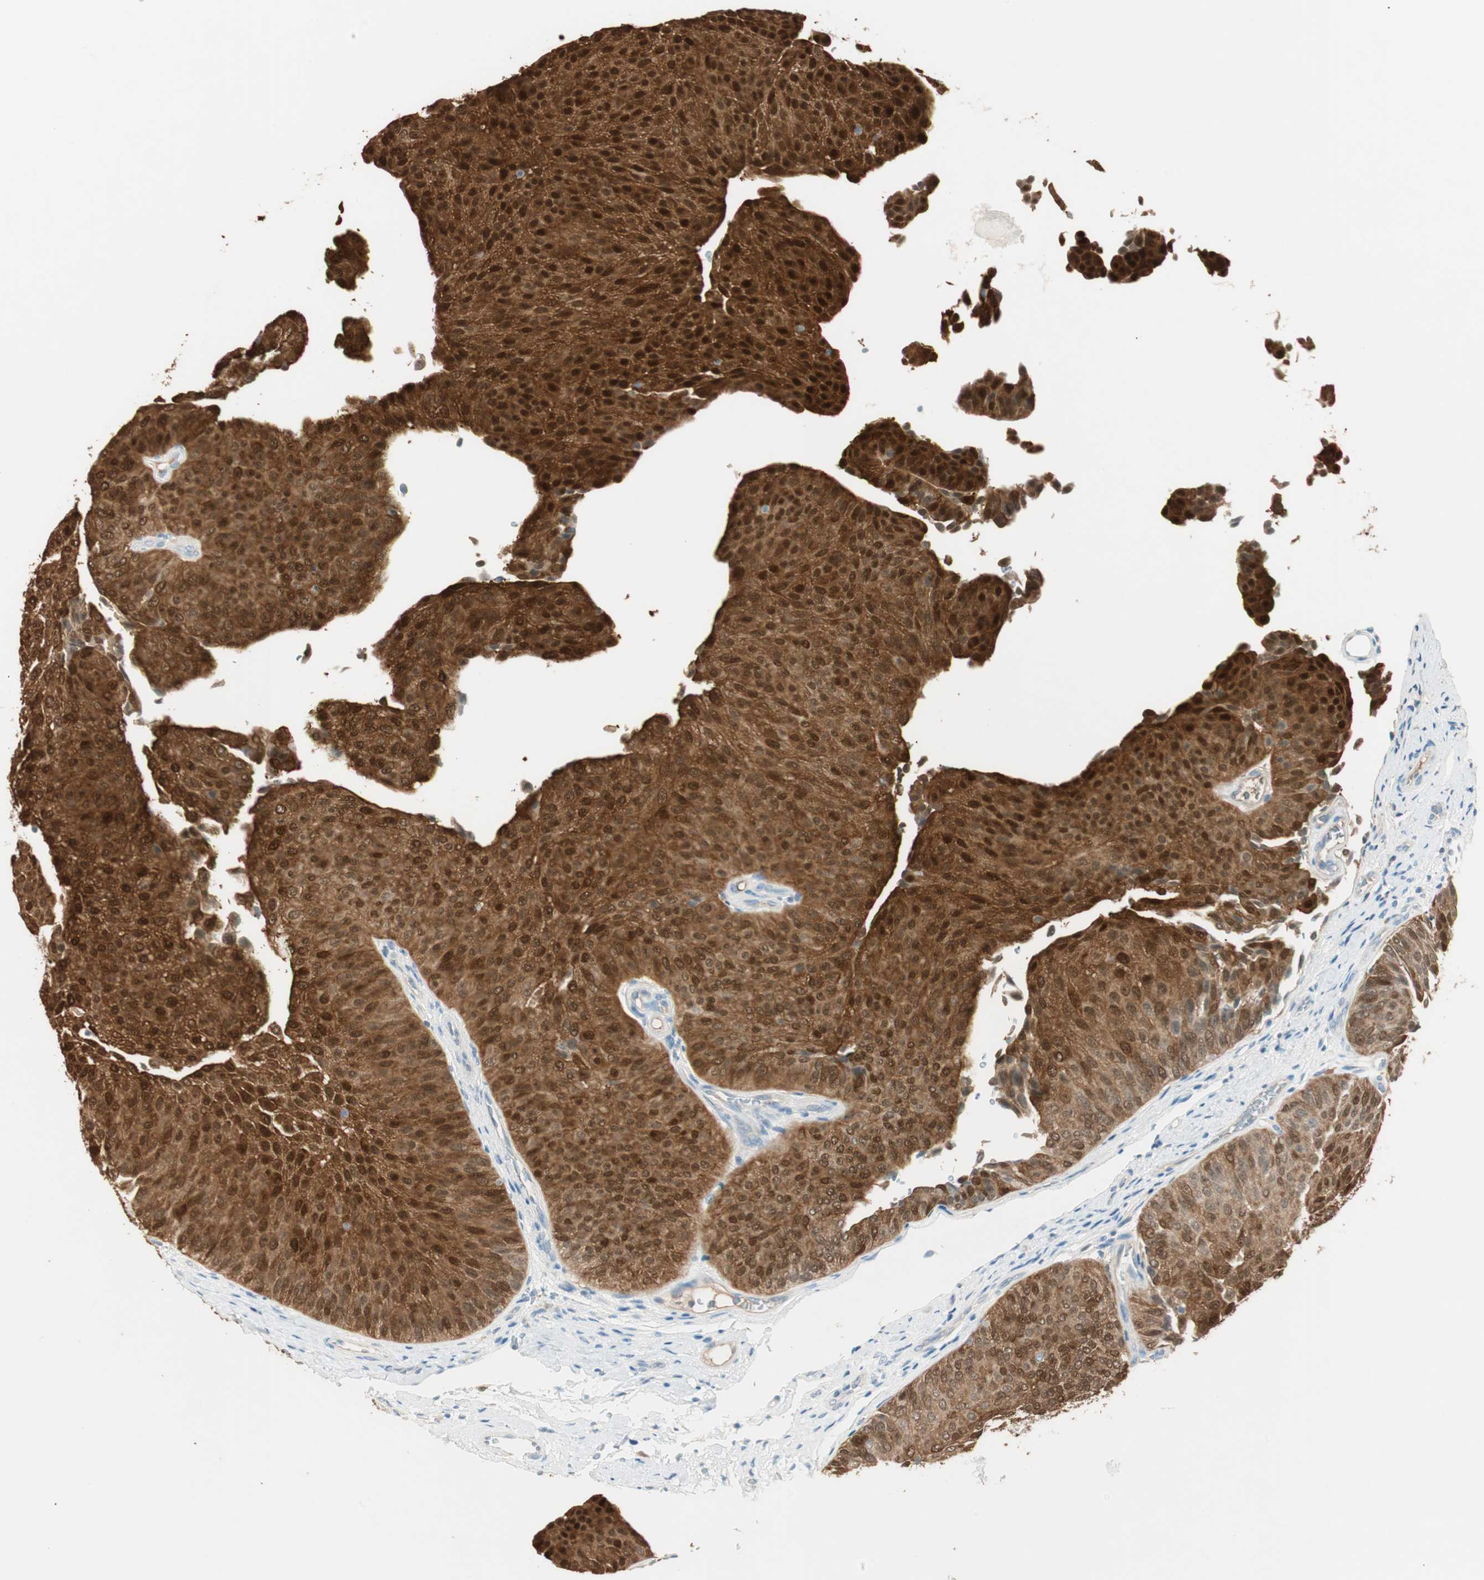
{"staining": {"intensity": "strong", "quantity": ">75%", "location": "cytoplasmic/membranous,nuclear"}, "tissue": "urothelial cancer", "cell_type": "Tumor cells", "image_type": "cancer", "snomed": [{"axis": "morphology", "description": "Urothelial carcinoma, Low grade"}, {"axis": "topography", "description": "Urinary bladder"}], "caption": "This photomicrograph reveals IHC staining of human low-grade urothelial carcinoma, with high strong cytoplasmic/membranous and nuclear staining in approximately >75% of tumor cells.", "gene": "HPGD", "patient": {"sex": "female", "age": 60}}